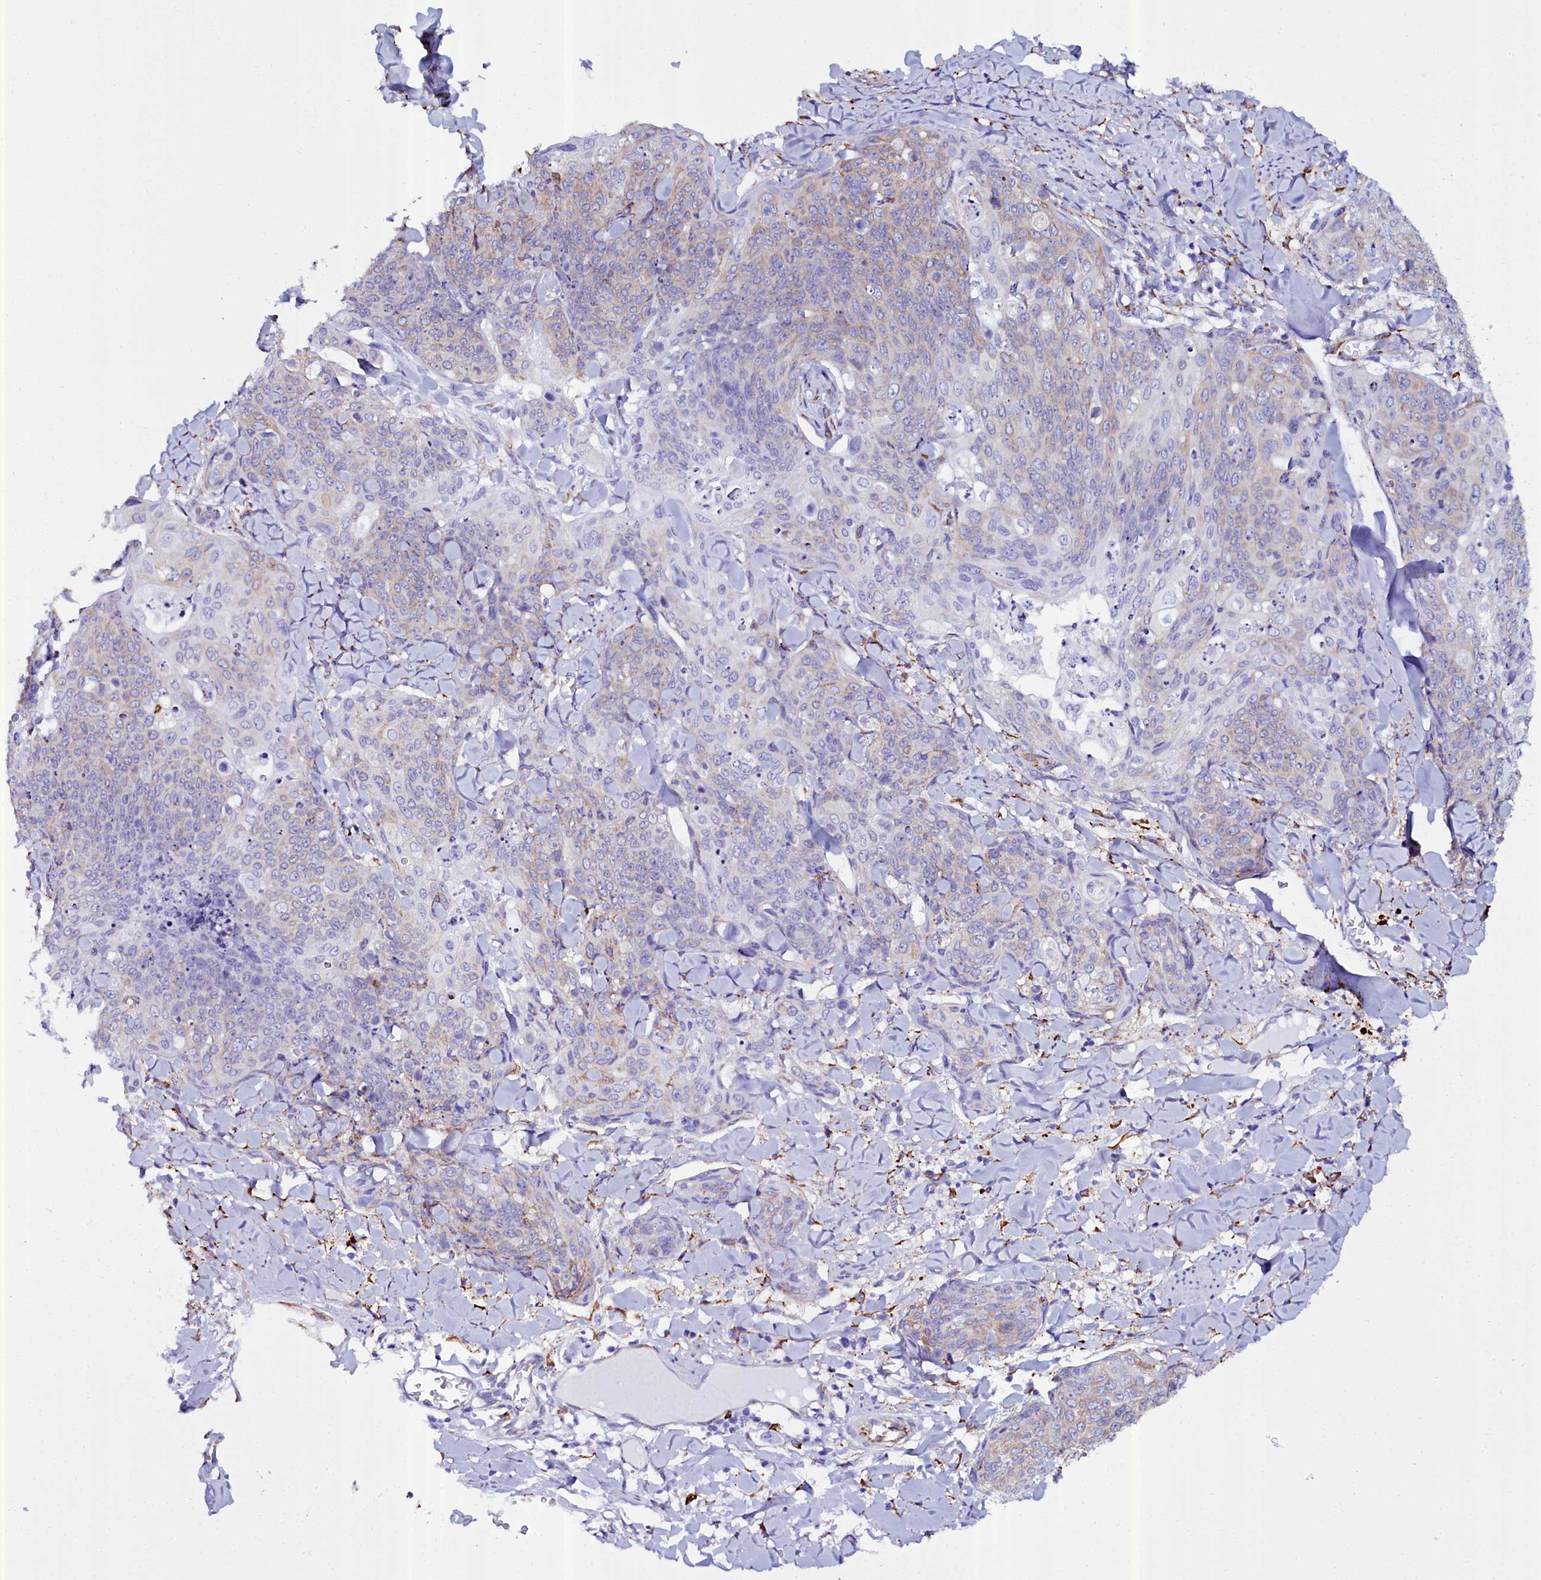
{"staining": {"intensity": "weak", "quantity": "<25%", "location": "cytoplasmic/membranous"}, "tissue": "skin cancer", "cell_type": "Tumor cells", "image_type": "cancer", "snomed": [{"axis": "morphology", "description": "Squamous cell carcinoma, NOS"}, {"axis": "topography", "description": "Skin"}, {"axis": "topography", "description": "Vulva"}], "caption": "An image of skin cancer stained for a protein exhibits no brown staining in tumor cells.", "gene": "TXNDC5", "patient": {"sex": "female", "age": 85}}